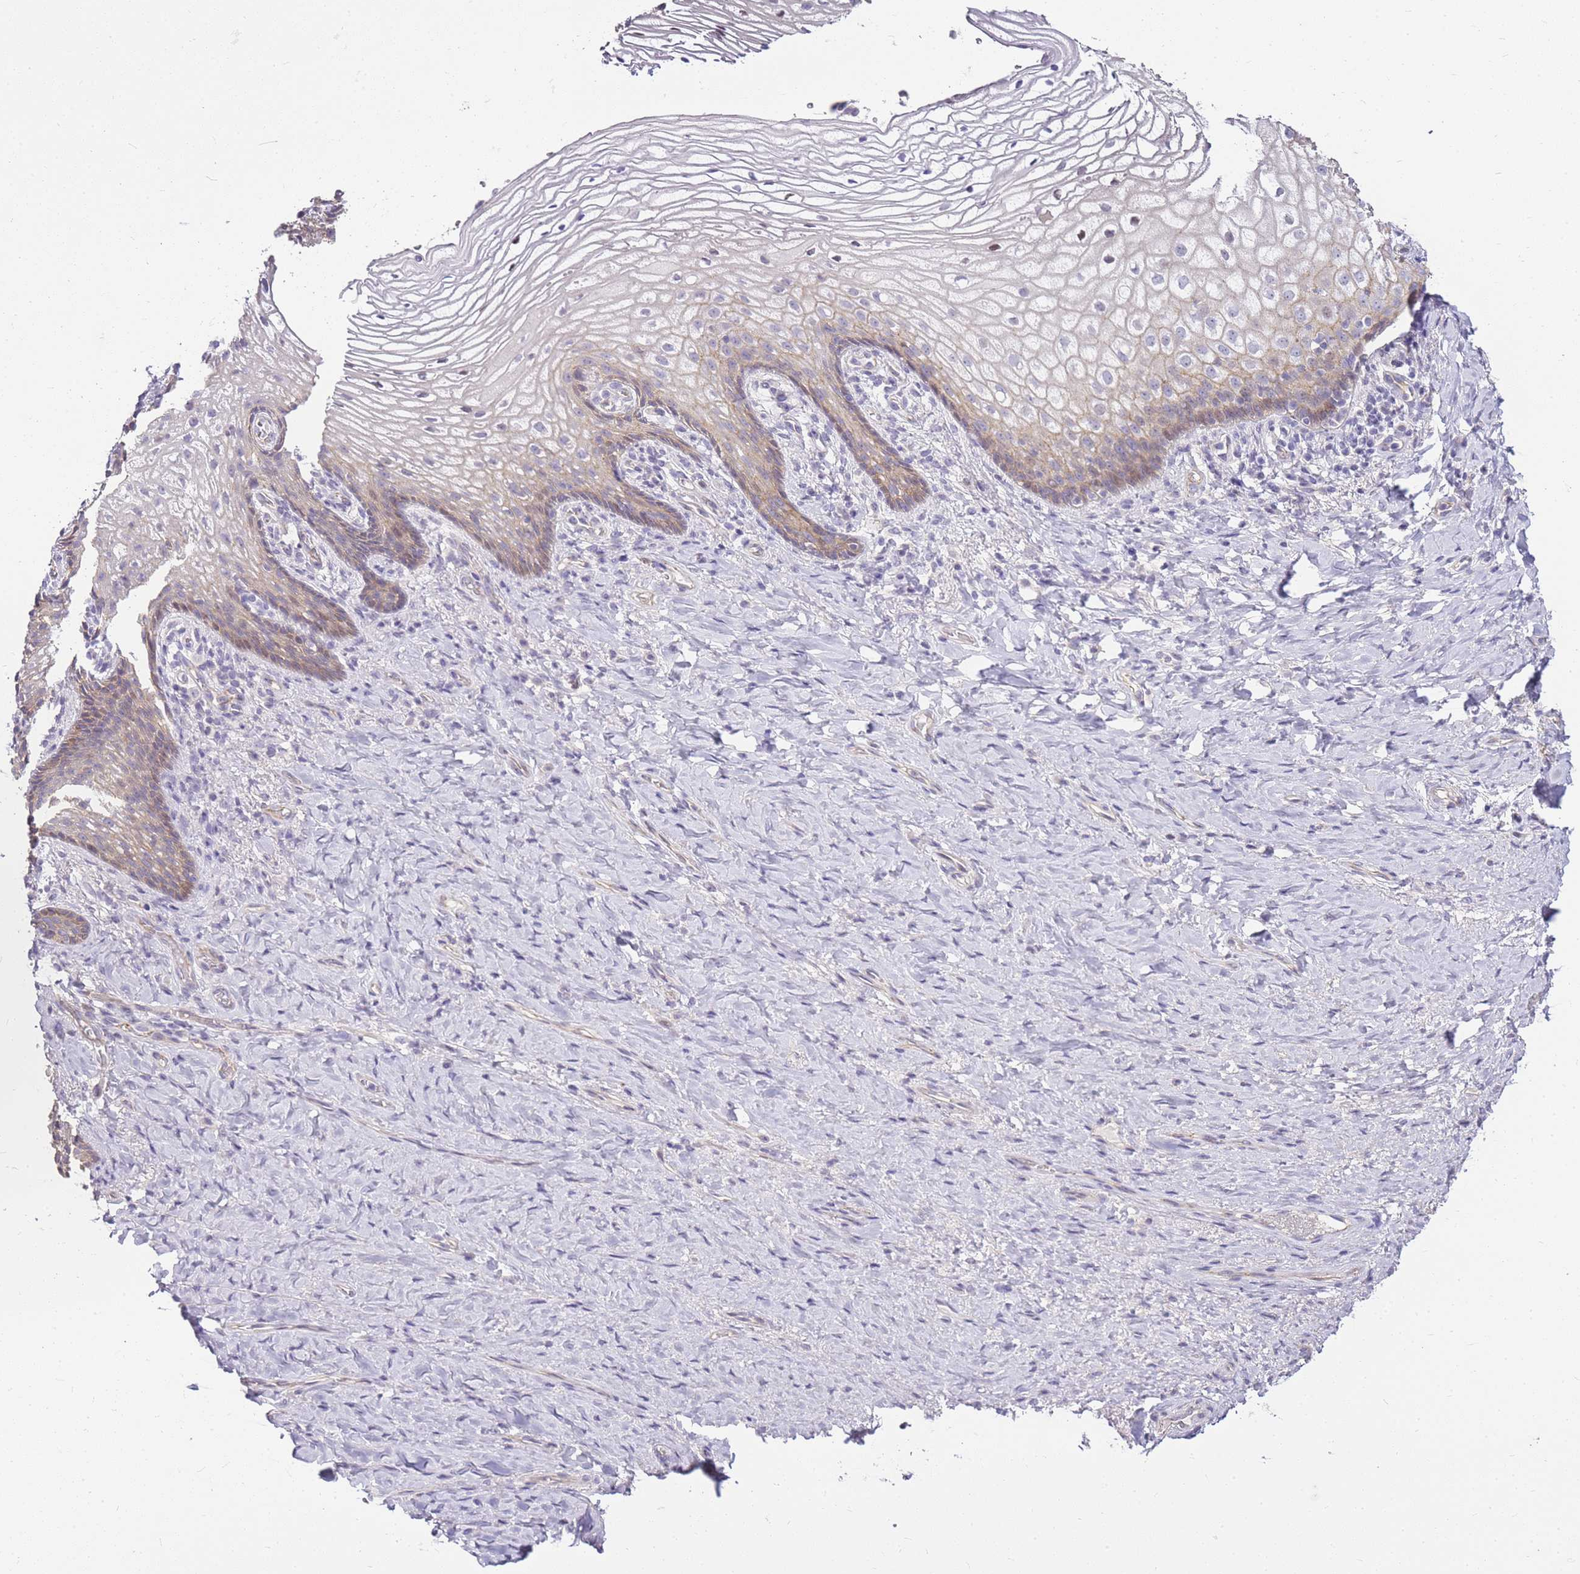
{"staining": {"intensity": "weak", "quantity": "<25%", "location": "cytoplasmic/membranous"}, "tissue": "vagina", "cell_type": "Squamous epithelial cells", "image_type": "normal", "snomed": [{"axis": "morphology", "description": "Normal tissue, NOS"}, {"axis": "topography", "description": "Vagina"}], "caption": "A high-resolution micrograph shows immunohistochemistry (IHC) staining of benign vagina, which demonstrates no significant expression in squamous epithelial cells. (Stains: DAB (3,3'-diaminobenzidine) immunohistochemistry (IHC) with hematoxylin counter stain, Microscopy: brightfield microscopy at high magnification).", "gene": "CLBA1", "patient": {"sex": "female", "age": 60}}